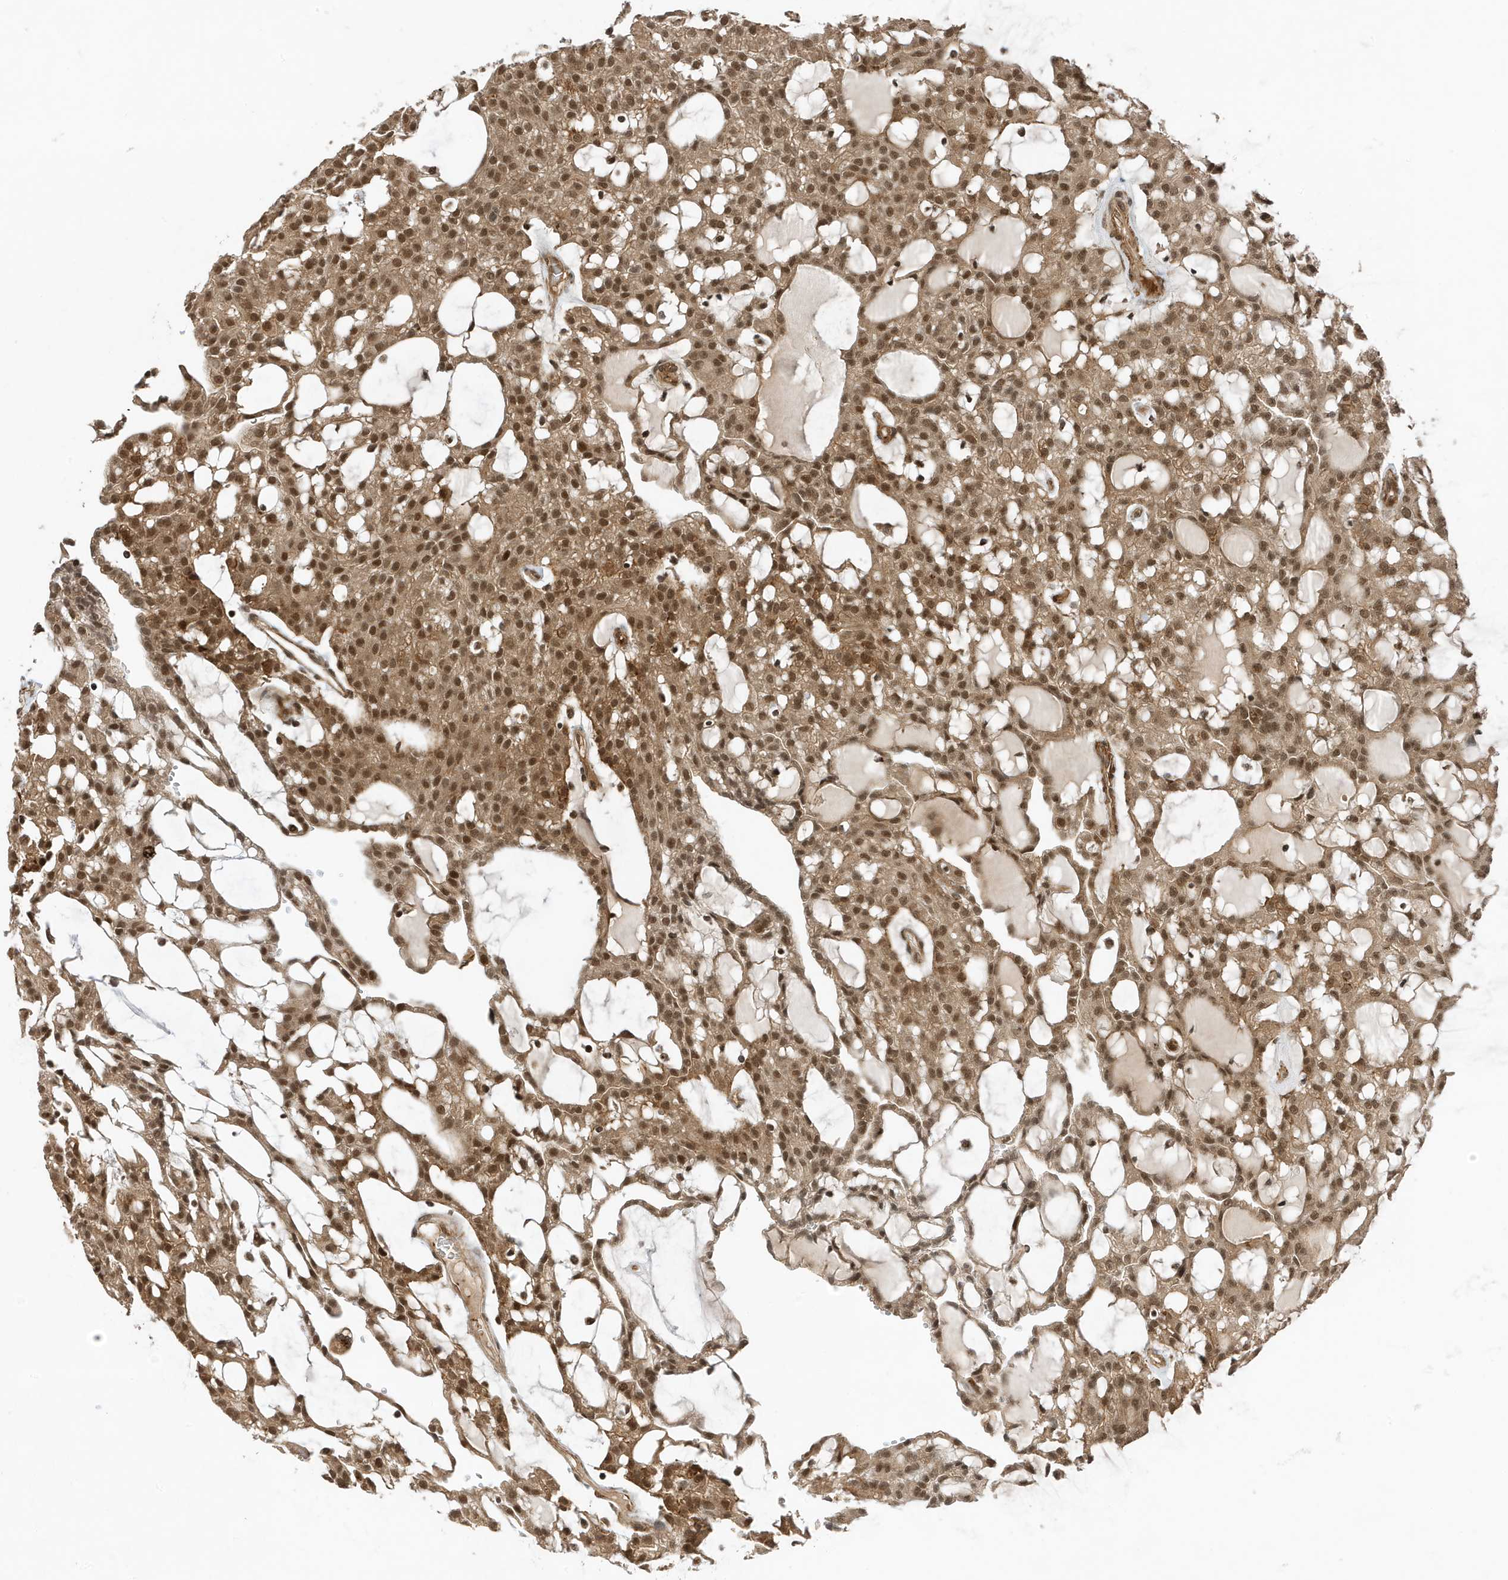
{"staining": {"intensity": "moderate", "quantity": ">75%", "location": "cytoplasmic/membranous,nuclear"}, "tissue": "renal cancer", "cell_type": "Tumor cells", "image_type": "cancer", "snomed": [{"axis": "morphology", "description": "Adenocarcinoma, NOS"}, {"axis": "topography", "description": "Kidney"}], "caption": "Renal adenocarcinoma stained with a protein marker demonstrates moderate staining in tumor cells.", "gene": "MAST3", "patient": {"sex": "male", "age": 63}}